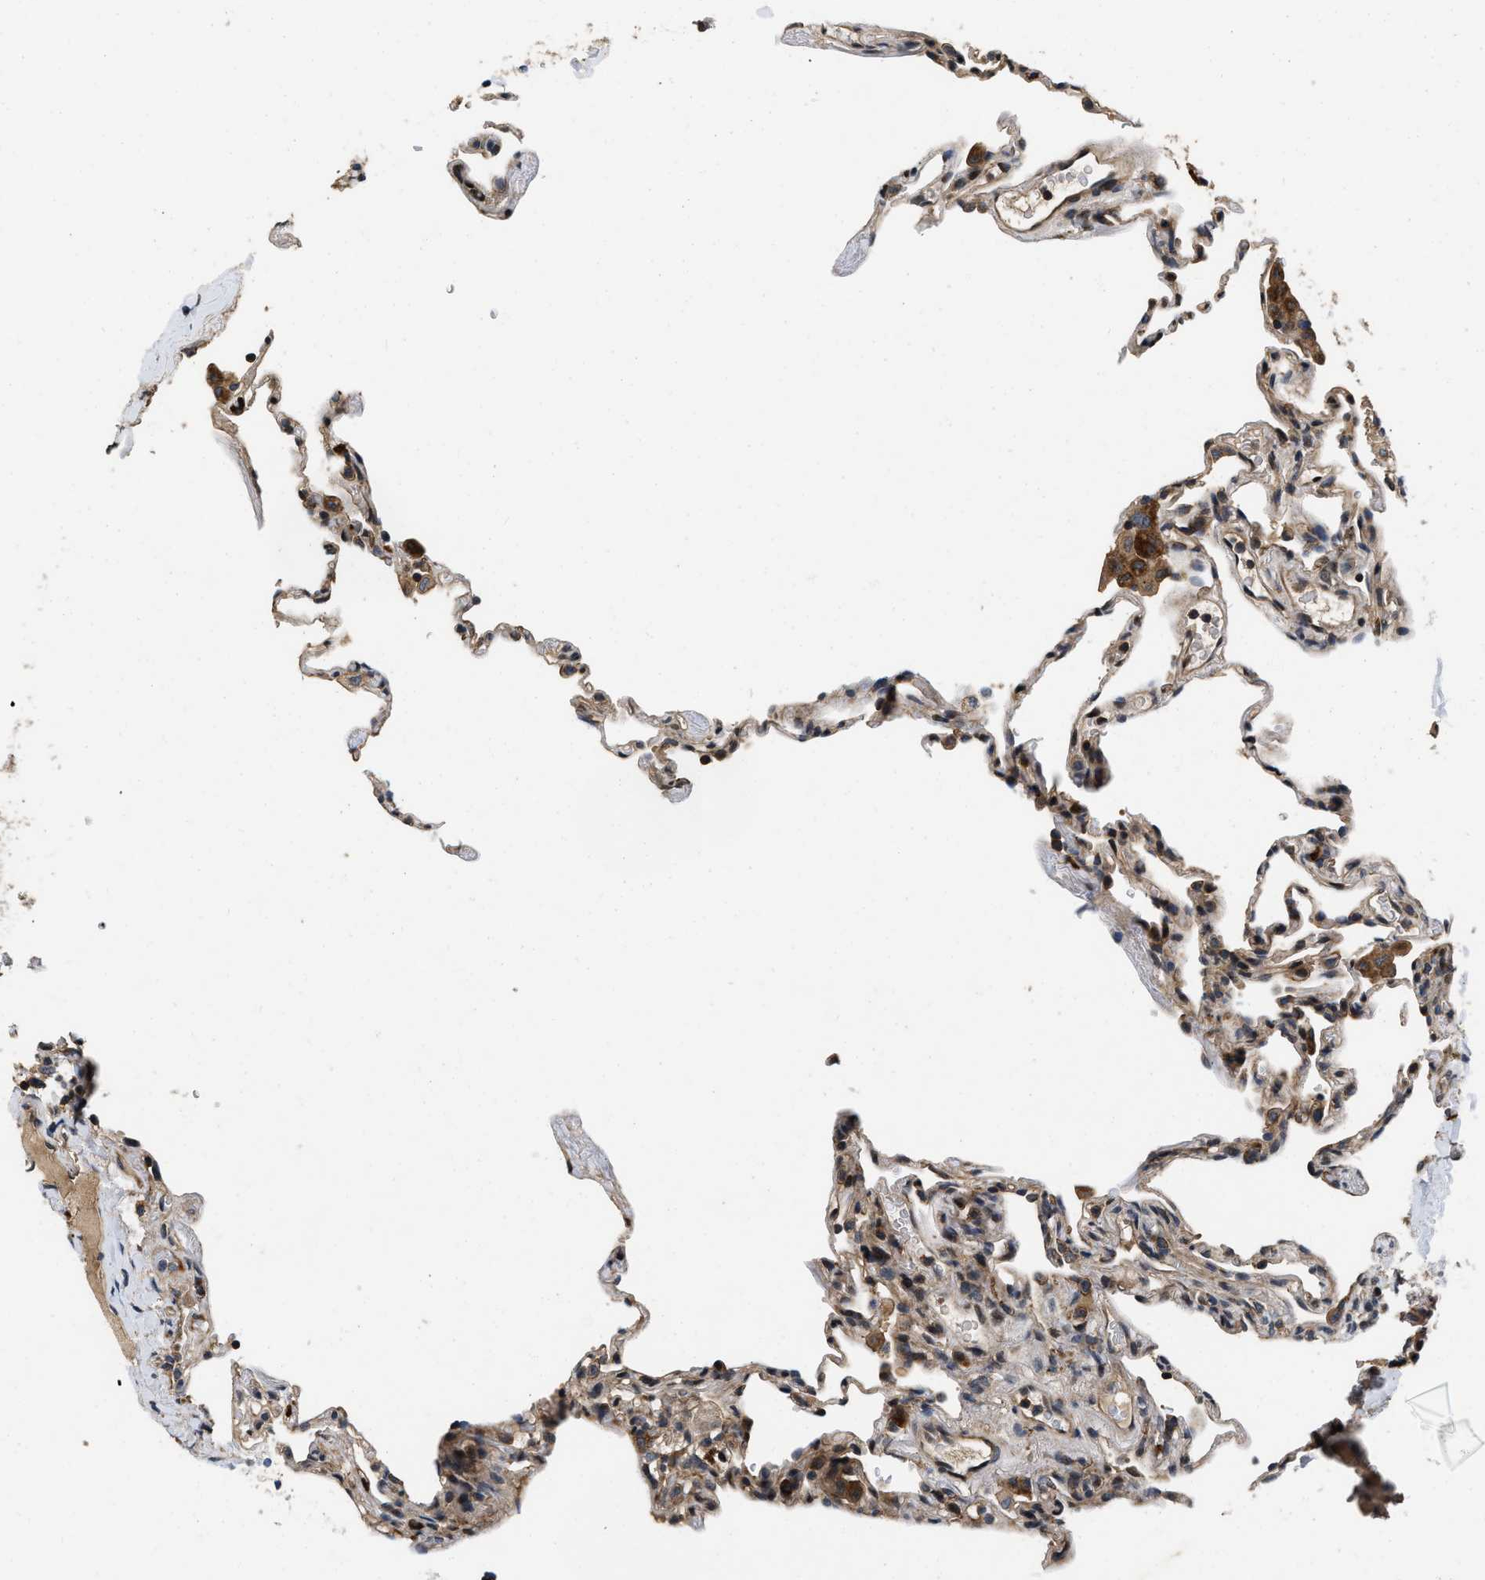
{"staining": {"intensity": "weak", "quantity": "25%-75%", "location": "cytoplasmic/membranous"}, "tissue": "lung", "cell_type": "Alveolar cells", "image_type": "normal", "snomed": [{"axis": "morphology", "description": "Normal tissue, NOS"}, {"axis": "topography", "description": "Lung"}], "caption": "Lung stained with IHC shows weak cytoplasmic/membranous expression in approximately 25%-75% of alveolar cells. The staining is performed using DAB brown chromogen to label protein expression. The nuclei are counter-stained blue using hematoxylin.", "gene": "PRDM14", "patient": {"sex": "male", "age": 59}}